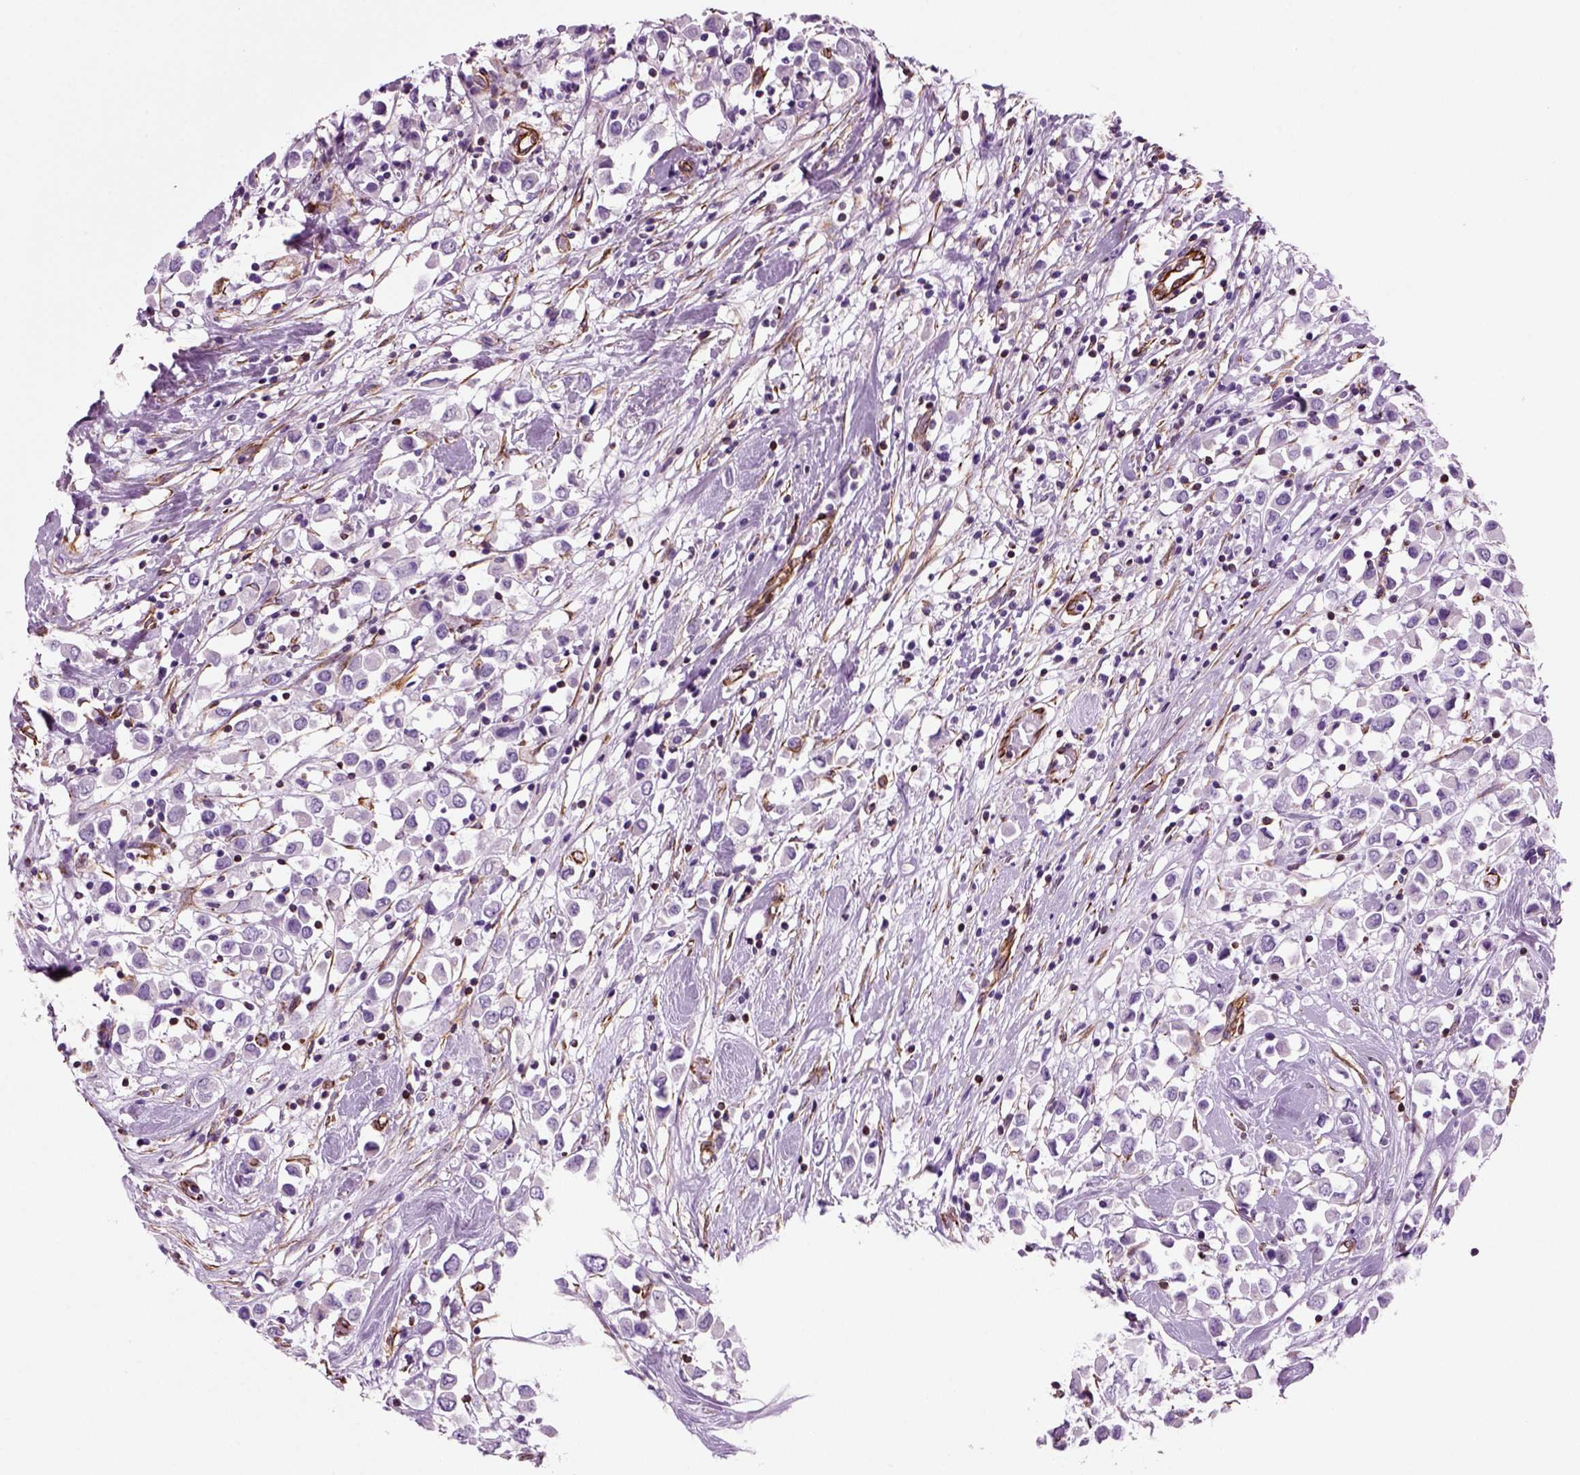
{"staining": {"intensity": "negative", "quantity": "none", "location": "none"}, "tissue": "breast cancer", "cell_type": "Tumor cells", "image_type": "cancer", "snomed": [{"axis": "morphology", "description": "Duct carcinoma"}, {"axis": "topography", "description": "Breast"}], "caption": "High magnification brightfield microscopy of intraductal carcinoma (breast) stained with DAB (3,3'-diaminobenzidine) (brown) and counterstained with hematoxylin (blue): tumor cells show no significant staining. (DAB immunohistochemistry (IHC) visualized using brightfield microscopy, high magnification).", "gene": "ACER3", "patient": {"sex": "female", "age": 61}}